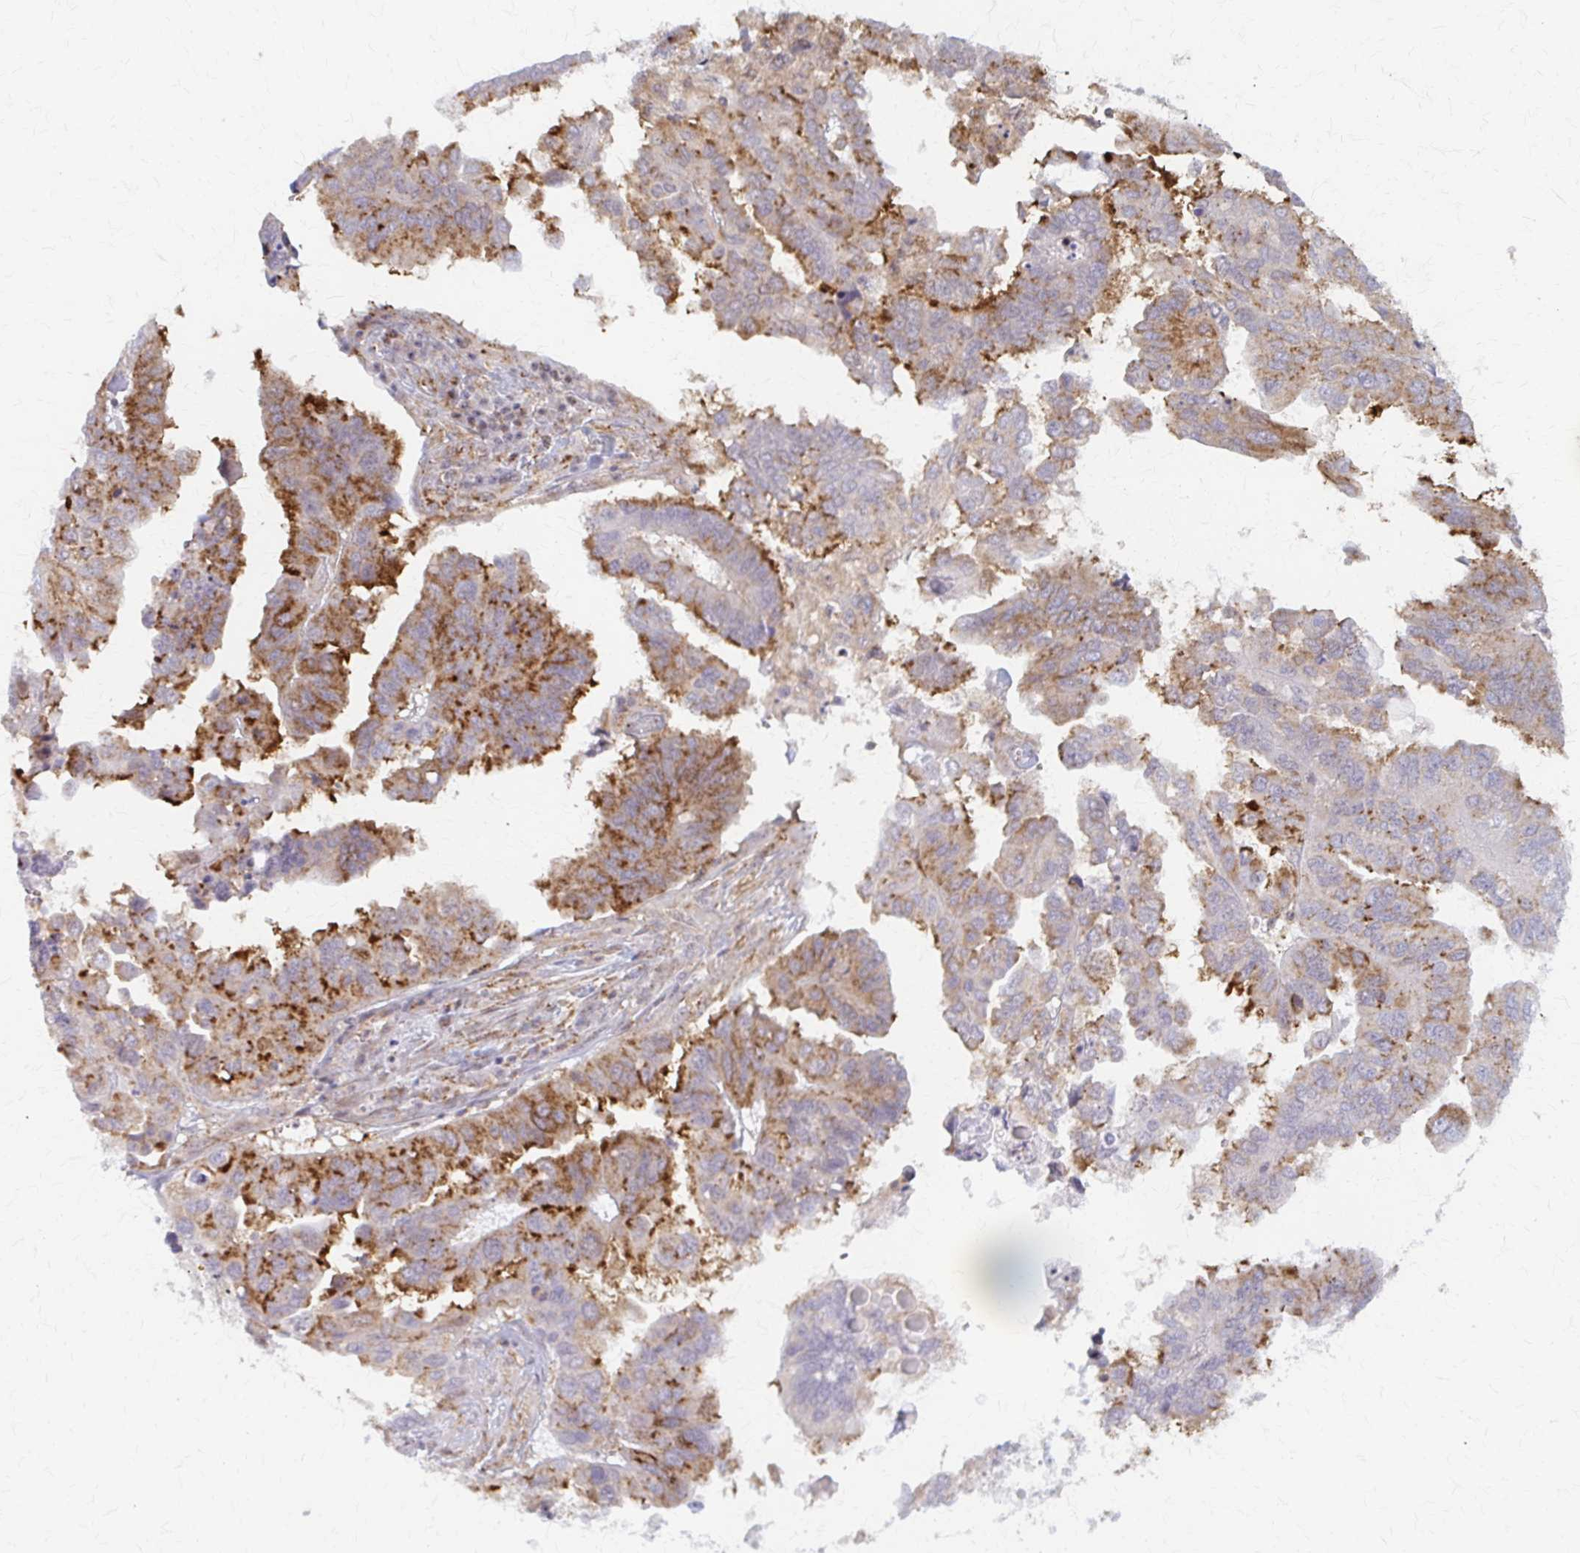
{"staining": {"intensity": "strong", "quantity": "<25%", "location": "cytoplasmic/membranous"}, "tissue": "ovarian cancer", "cell_type": "Tumor cells", "image_type": "cancer", "snomed": [{"axis": "morphology", "description": "Cystadenocarcinoma, serous, NOS"}, {"axis": "topography", "description": "Ovary"}], "caption": "This micrograph demonstrates immunohistochemistry (IHC) staining of human ovarian cancer (serous cystadenocarcinoma), with medium strong cytoplasmic/membranous staining in about <25% of tumor cells.", "gene": "ARHGAP35", "patient": {"sex": "female", "age": 79}}